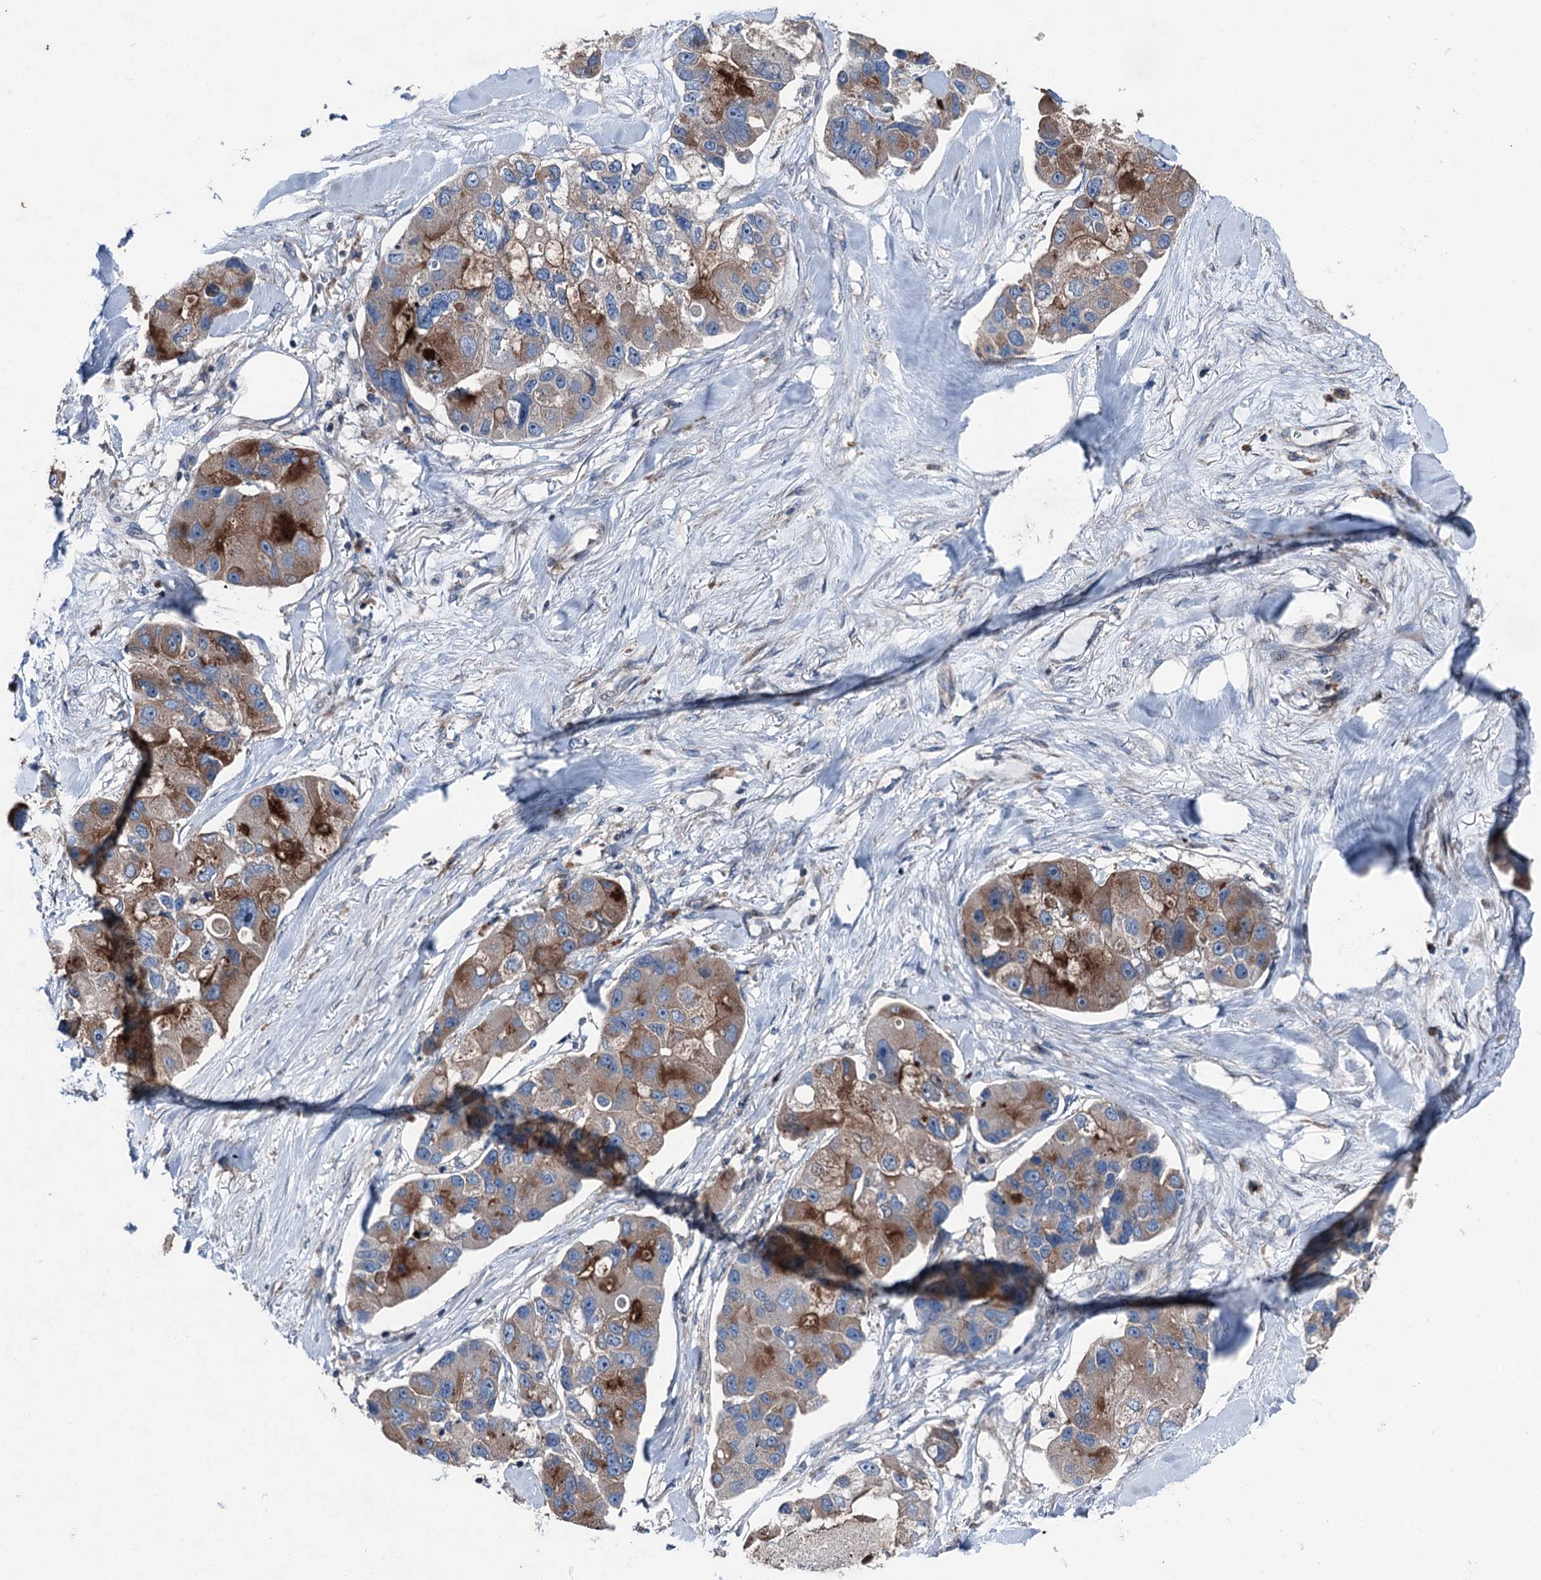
{"staining": {"intensity": "strong", "quantity": "25%-75%", "location": "cytoplasmic/membranous"}, "tissue": "lung cancer", "cell_type": "Tumor cells", "image_type": "cancer", "snomed": [{"axis": "morphology", "description": "Adenocarcinoma, NOS"}, {"axis": "topography", "description": "Lung"}], "caption": "Immunohistochemistry histopathology image of neoplastic tissue: human lung cancer stained using immunohistochemistry (IHC) shows high levels of strong protein expression localized specifically in the cytoplasmic/membranous of tumor cells, appearing as a cytoplasmic/membranous brown color.", "gene": "RUFY1", "patient": {"sex": "female", "age": 54}}